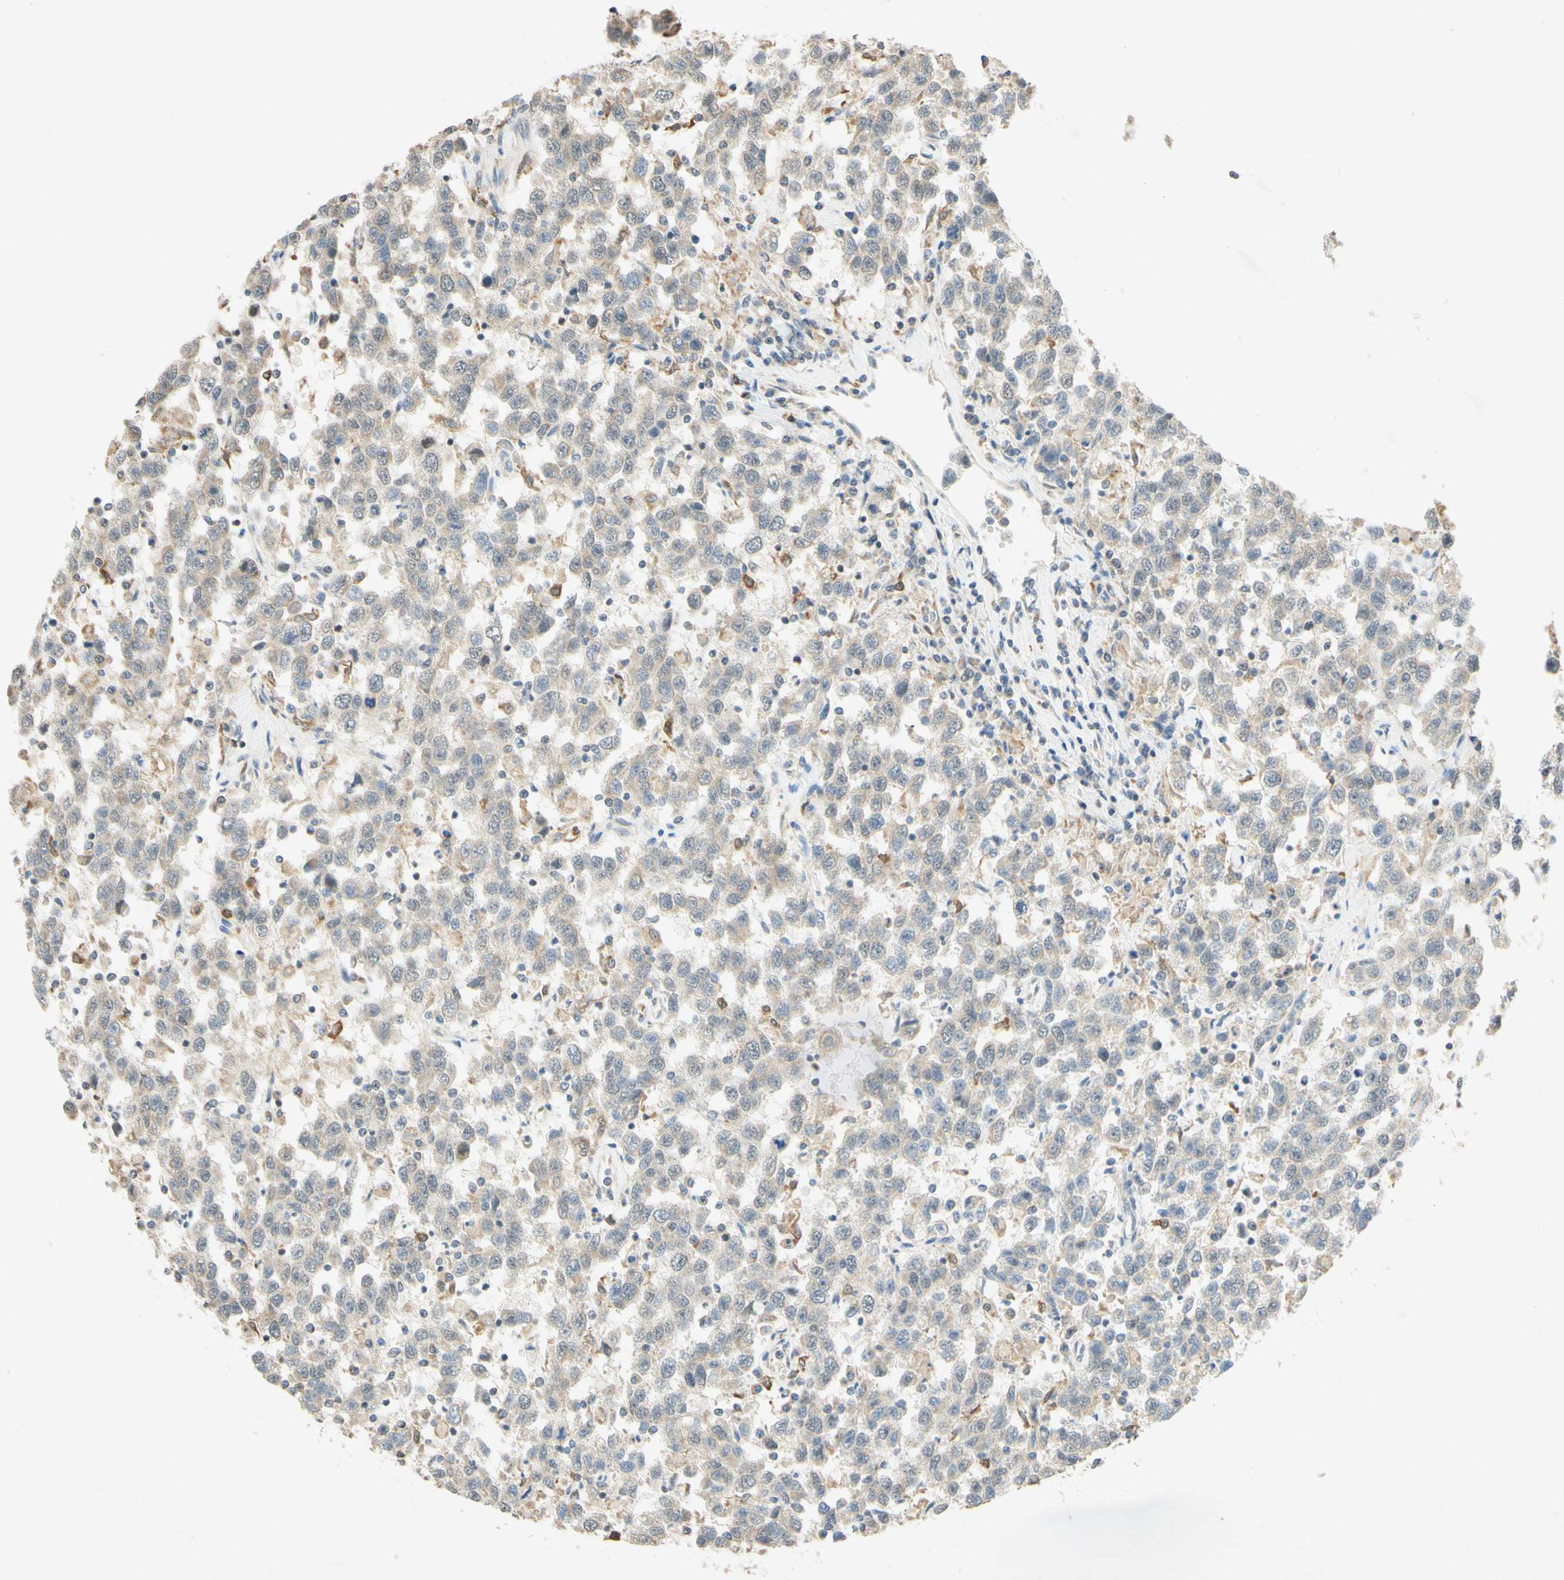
{"staining": {"intensity": "weak", "quantity": ">75%", "location": "cytoplasmic/membranous"}, "tissue": "testis cancer", "cell_type": "Tumor cells", "image_type": "cancer", "snomed": [{"axis": "morphology", "description": "Seminoma, NOS"}, {"axis": "topography", "description": "Testis"}], "caption": "Tumor cells reveal weak cytoplasmic/membranous expression in approximately >75% of cells in seminoma (testis).", "gene": "GATA1", "patient": {"sex": "male", "age": 41}}